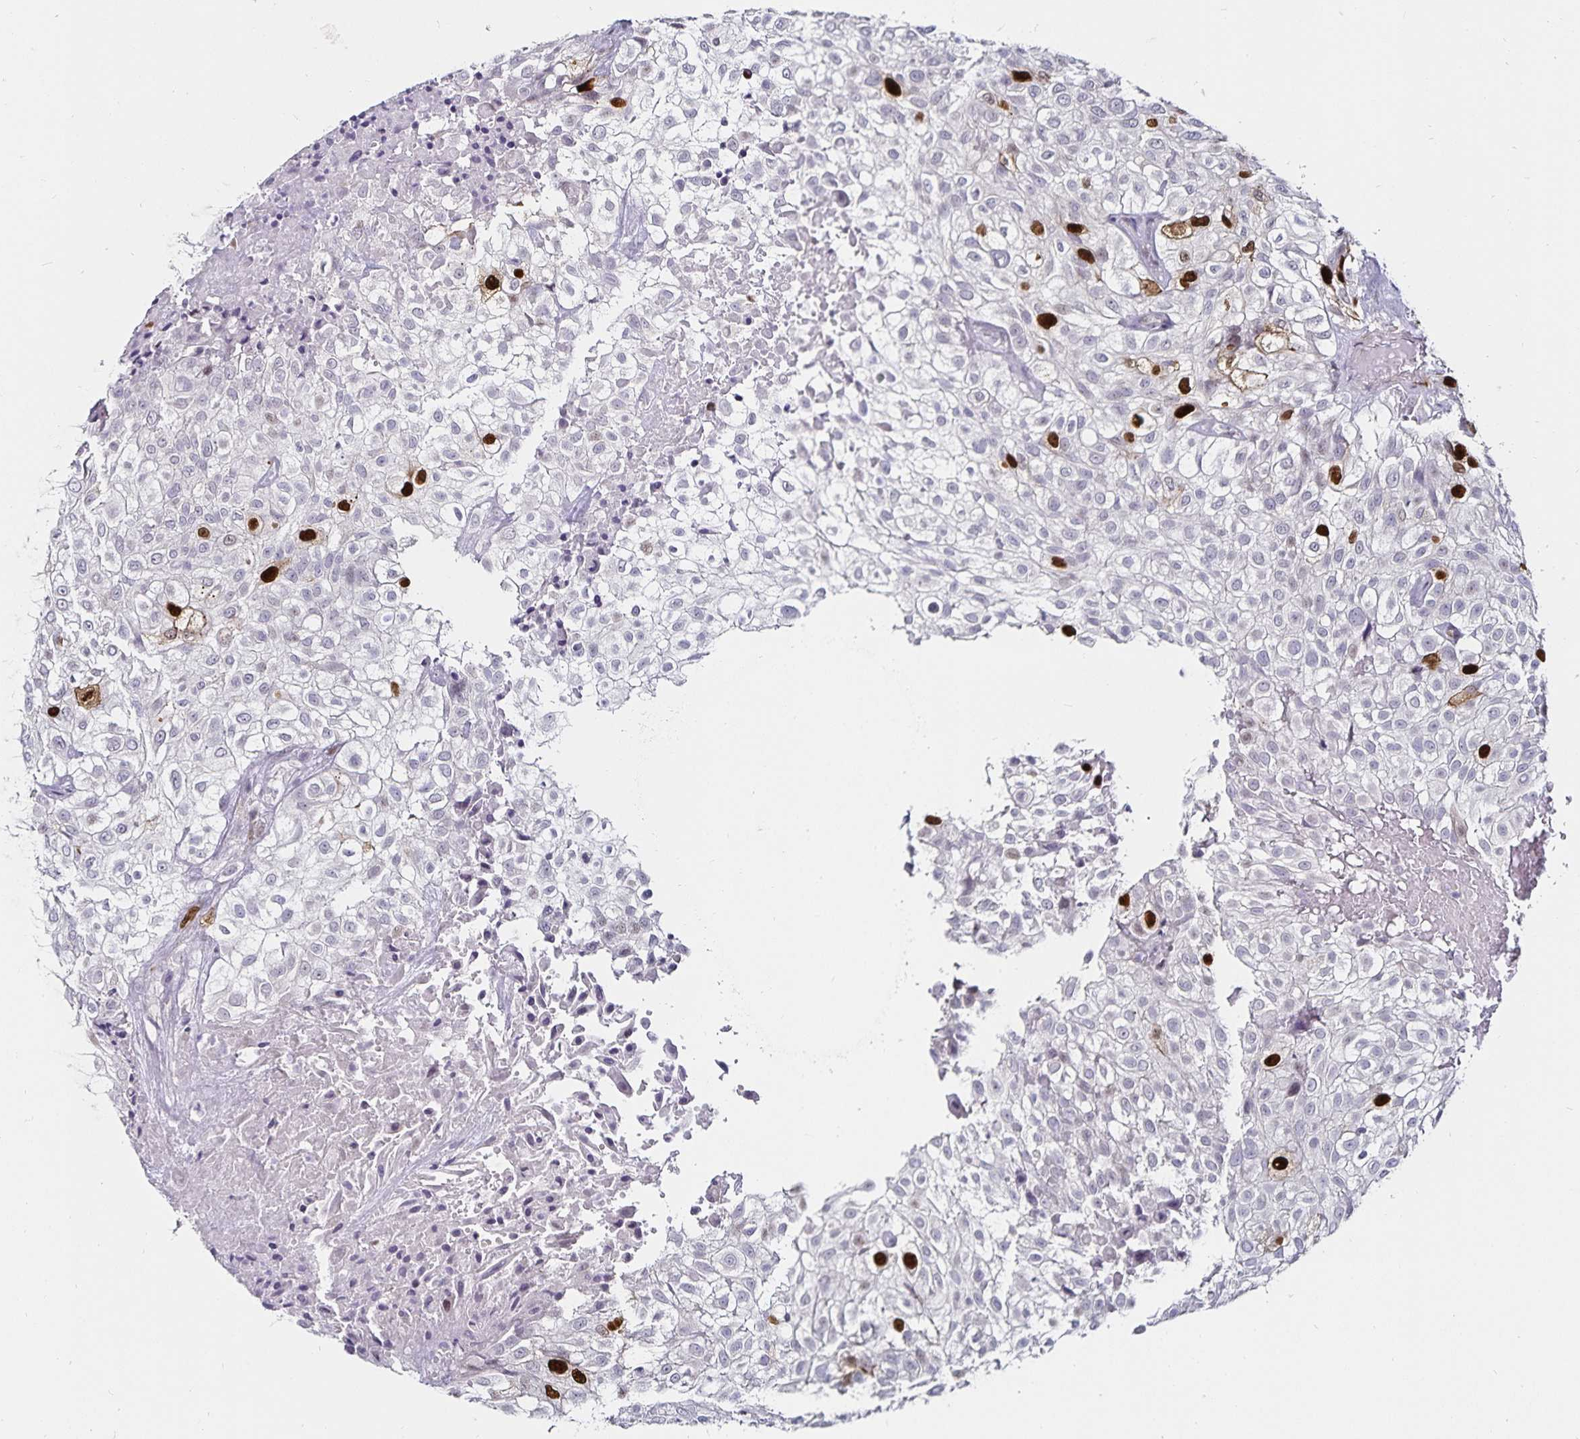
{"staining": {"intensity": "strong", "quantity": "<25%", "location": "nuclear"}, "tissue": "urothelial cancer", "cell_type": "Tumor cells", "image_type": "cancer", "snomed": [{"axis": "morphology", "description": "Urothelial carcinoma, High grade"}, {"axis": "topography", "description": "Urinary bladder"}], "caption": "Brown immunohistochemical staining in urothelial cancer displays strong nuclear positivity in approximately <25% of tumor cells.", "gene": "ANLN", "patient": {"sex": "male", "age": 56}}